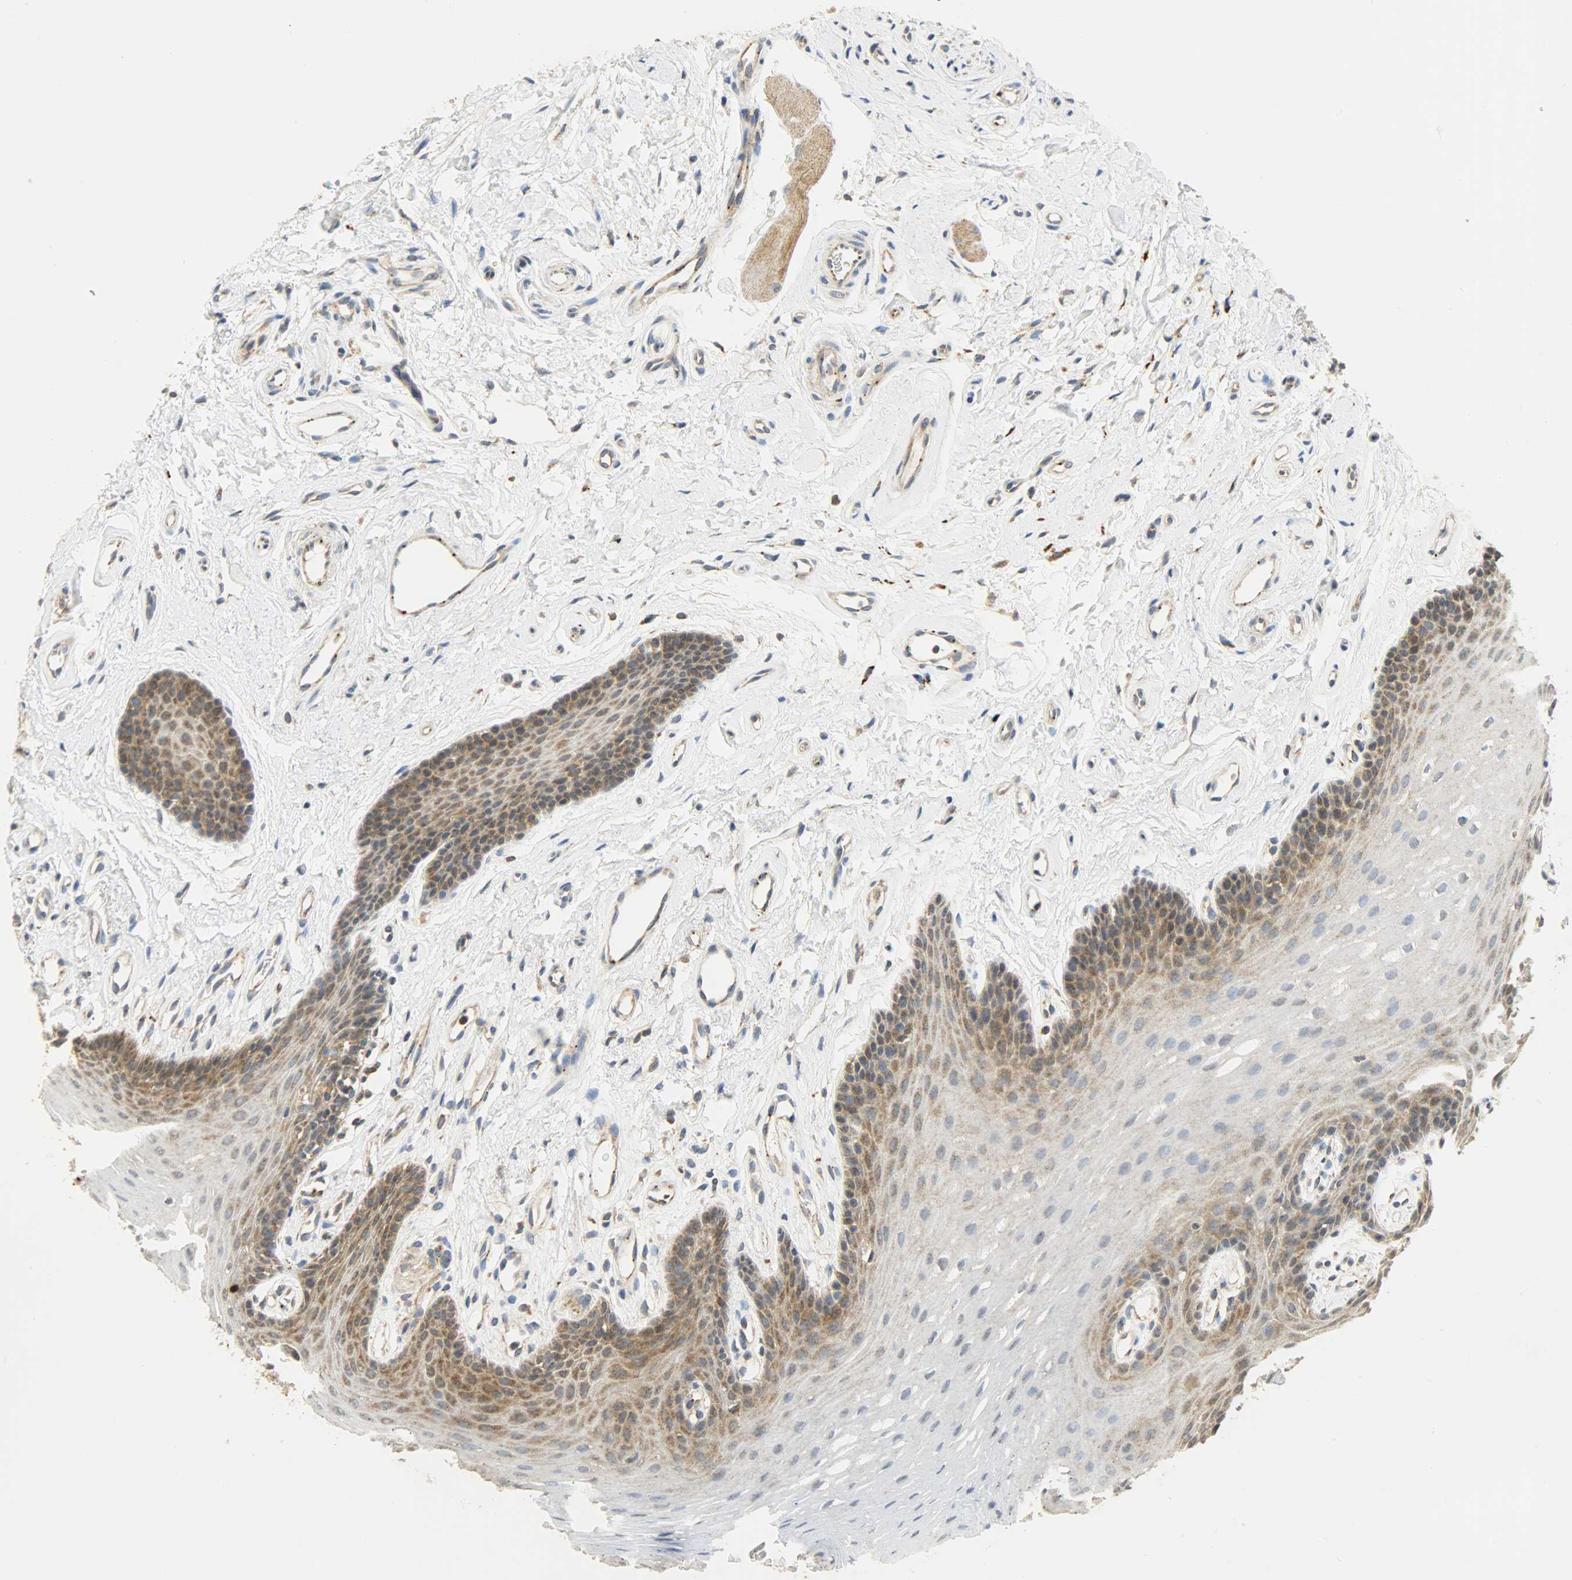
{"staining": {"intensity": "moderate", "quantity": ">75%", "location": "cytoplasmic/membranous"}, "tissue": "oral mucosa", "cell_type": "Squamous epithelial cells", "image_type": "normal", "snomed": [{"axis": "morphology", "description": "Normal tissue, NOS"}, {"axis": "topography", "description": "Oral tissue"}], "caption": "An image of human oral mucosa stained for a protein exhibits moderate cytoplasmic/membranous brown staining in squamous epithelial cells. The protein is shown in brown color, while the nuclei are stained blue.", "gene": "GIT2", "patient": {"sex": "male", "age": 62}}